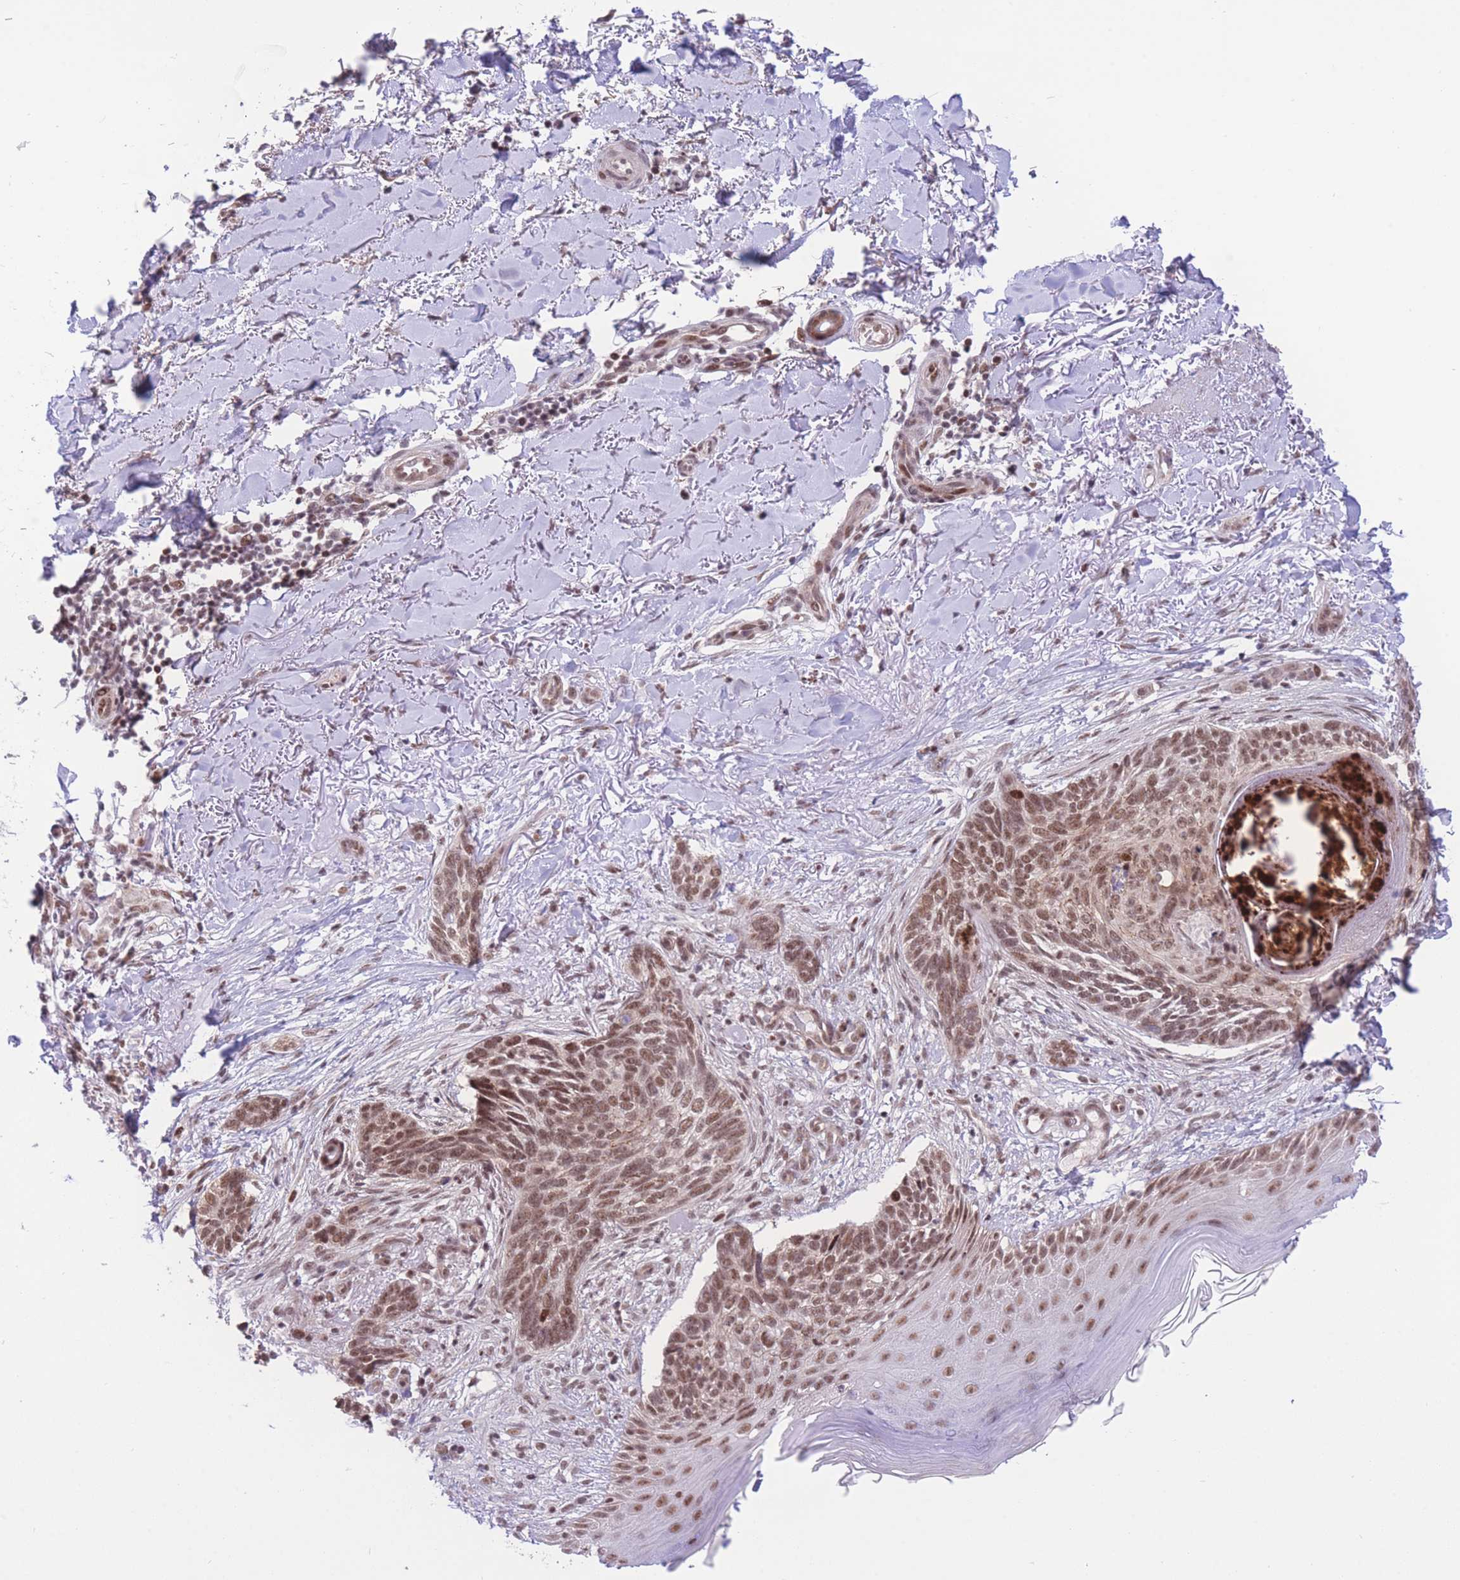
{"staining": {"intensity": "moderate", "quantity": ">75%", "location": "nuclear"}, "tissue": "skin cancer", "cell_type": "Tumor cells", "image_type": "cancer", "snomed": [{"axis": "morphology", "description": "Normal tissue, NOS"}, {"axis": "morphology", "description": "Basal cell carcinoma"}, {"axis": "topography", "description": "Skin"}], "caption": "High-magnification brightfield microscopy of skin basal cell carcinoma stained with DAB (brown) and counterstained with hematoxylin (blue). tumor cells exhibit moderate nuclear expression is identified in about>75% of cells. (DAB IHC with brightfield microscopy, high magnification).", "gene": "PCIF1", "patient": {"sex": "female", "age": 67}}